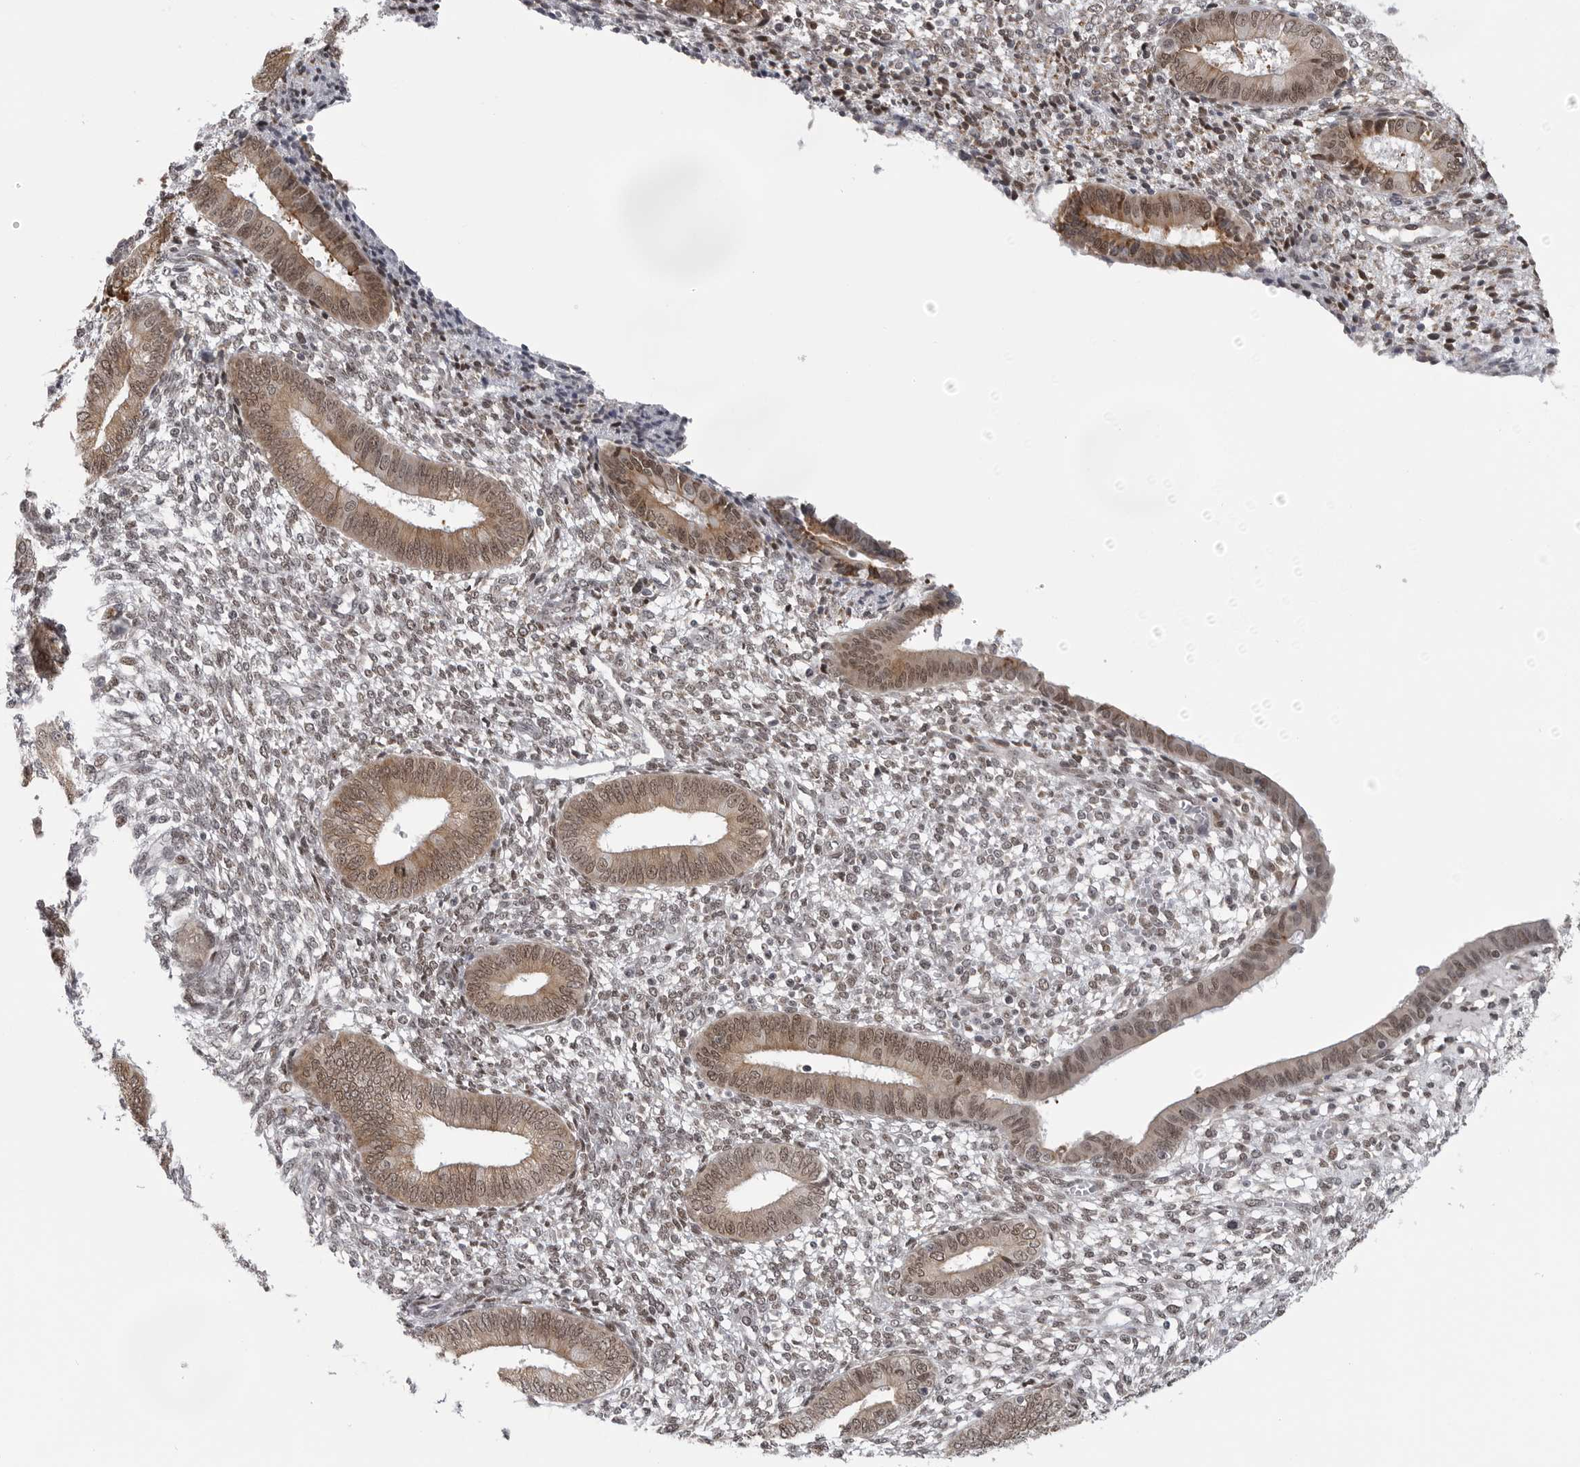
{"staining": {"intensity": "weak", "quantity": "<25%", "location": "nuclear"}, "tissue": "endometrium", "cell_type": "Cells in endometrial stroma", "image_type": "normal", "snomed": [{"axis": "morphology", "description": "Normal tissue, NOS"}, {"axis": "topography", "description": "Endometrium"}], "caption": "Protein analysis of normal endometrium shows no significant positivity in cells in endometrial stroma. Nuclei are stained in blue.", "gene": "PRDM10", "patient": {"sex": "female", "age": 46}}